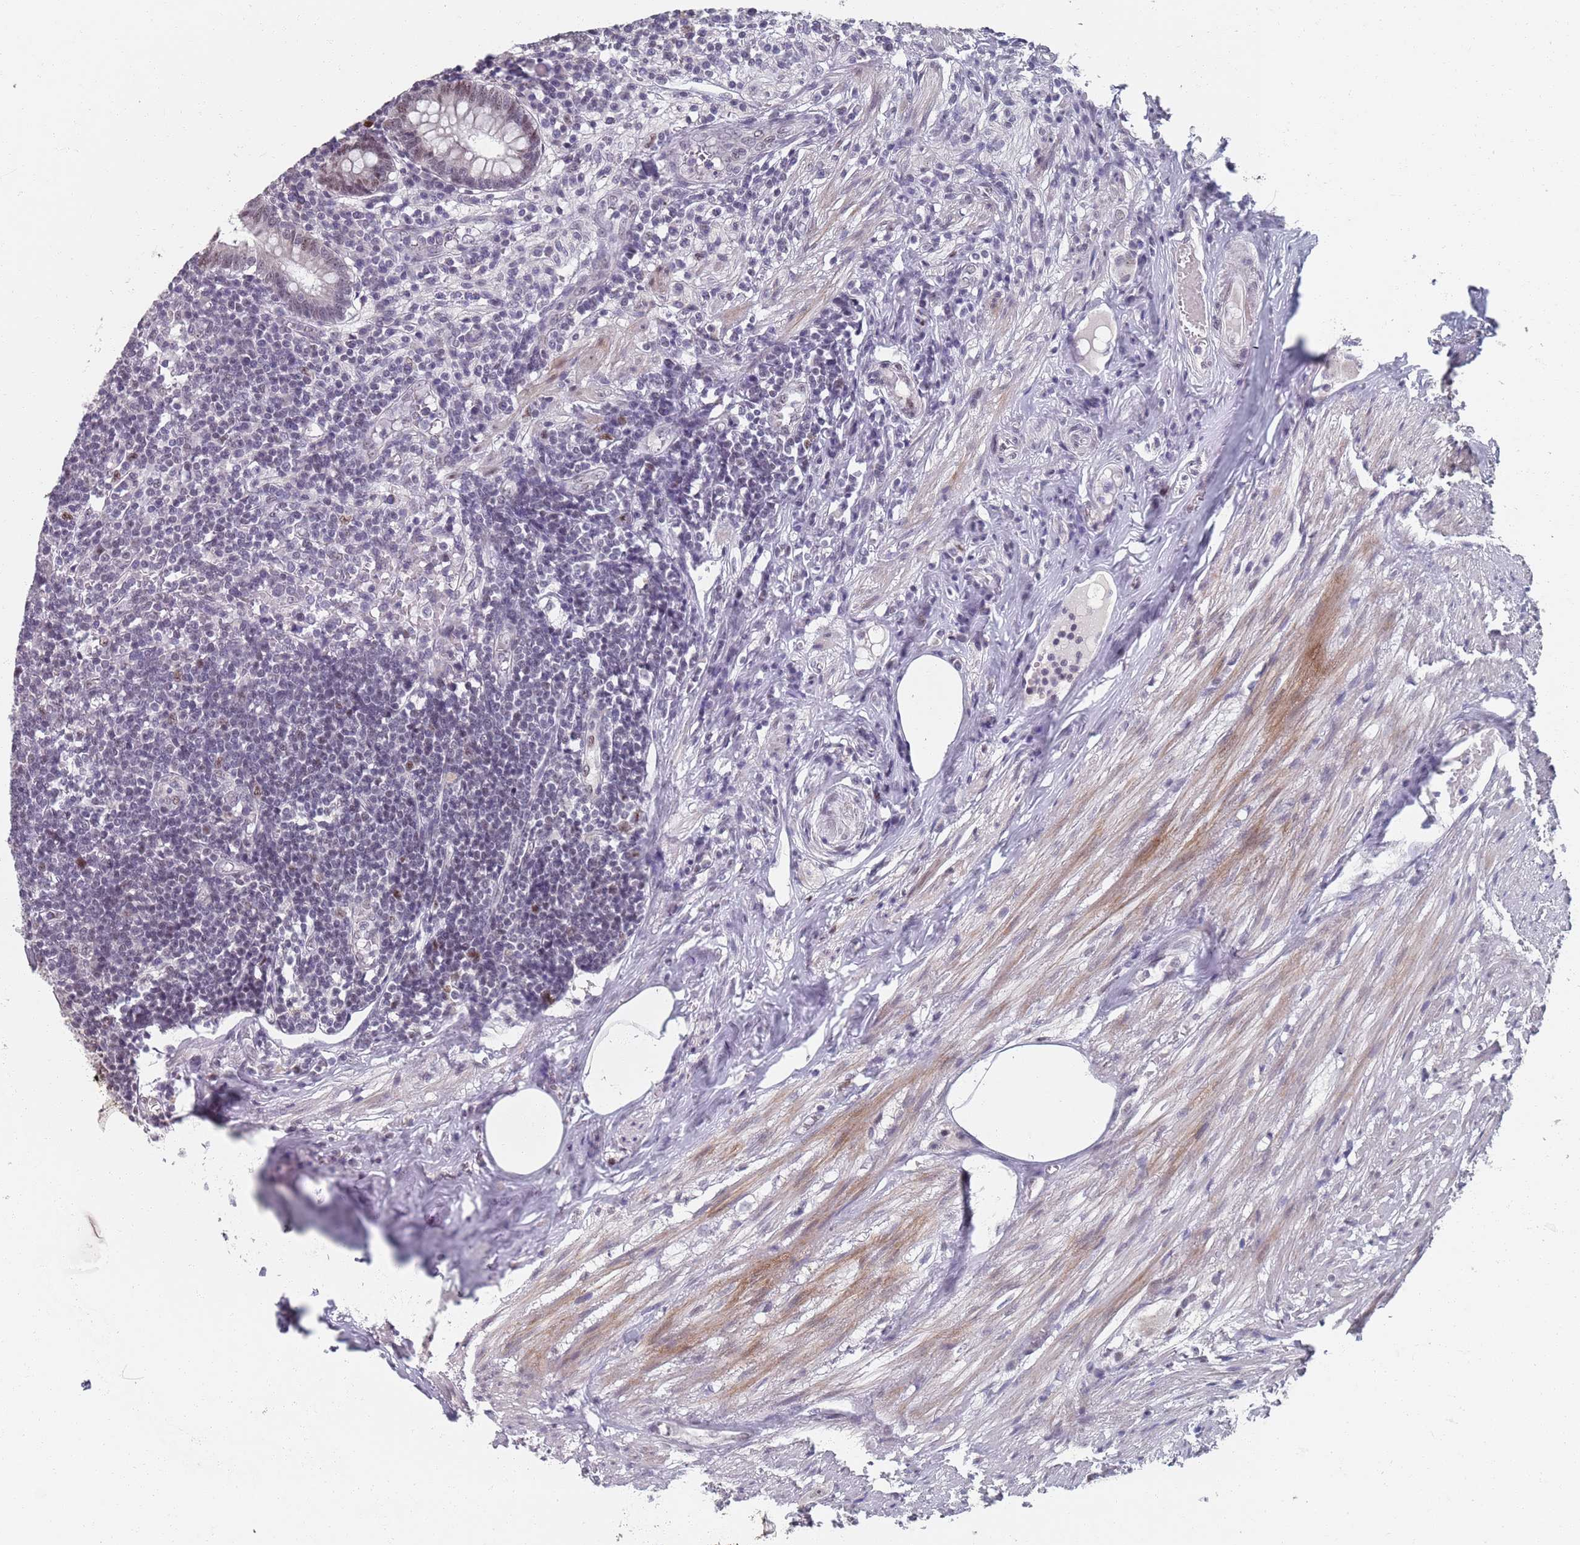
{"staining": {"intensity": "moderate", "quantity": "25%-75%", "location": "nuclear"}, "tissue": "appendix", "cell_type": "Glandular cells", "image_type": "normal", "snomed": [{"axis": "morphology", "description": "Normal tissue, NOS"}, {"axis": "topography", "description": "Appendix"}], "caption": "The histopathology image exhibits a brown stain indicating the presence of a protein in the nuclear of glandular cells in appendix.", "gene": "SAMD1", "patient": {"sex": "male", "age": 83}}